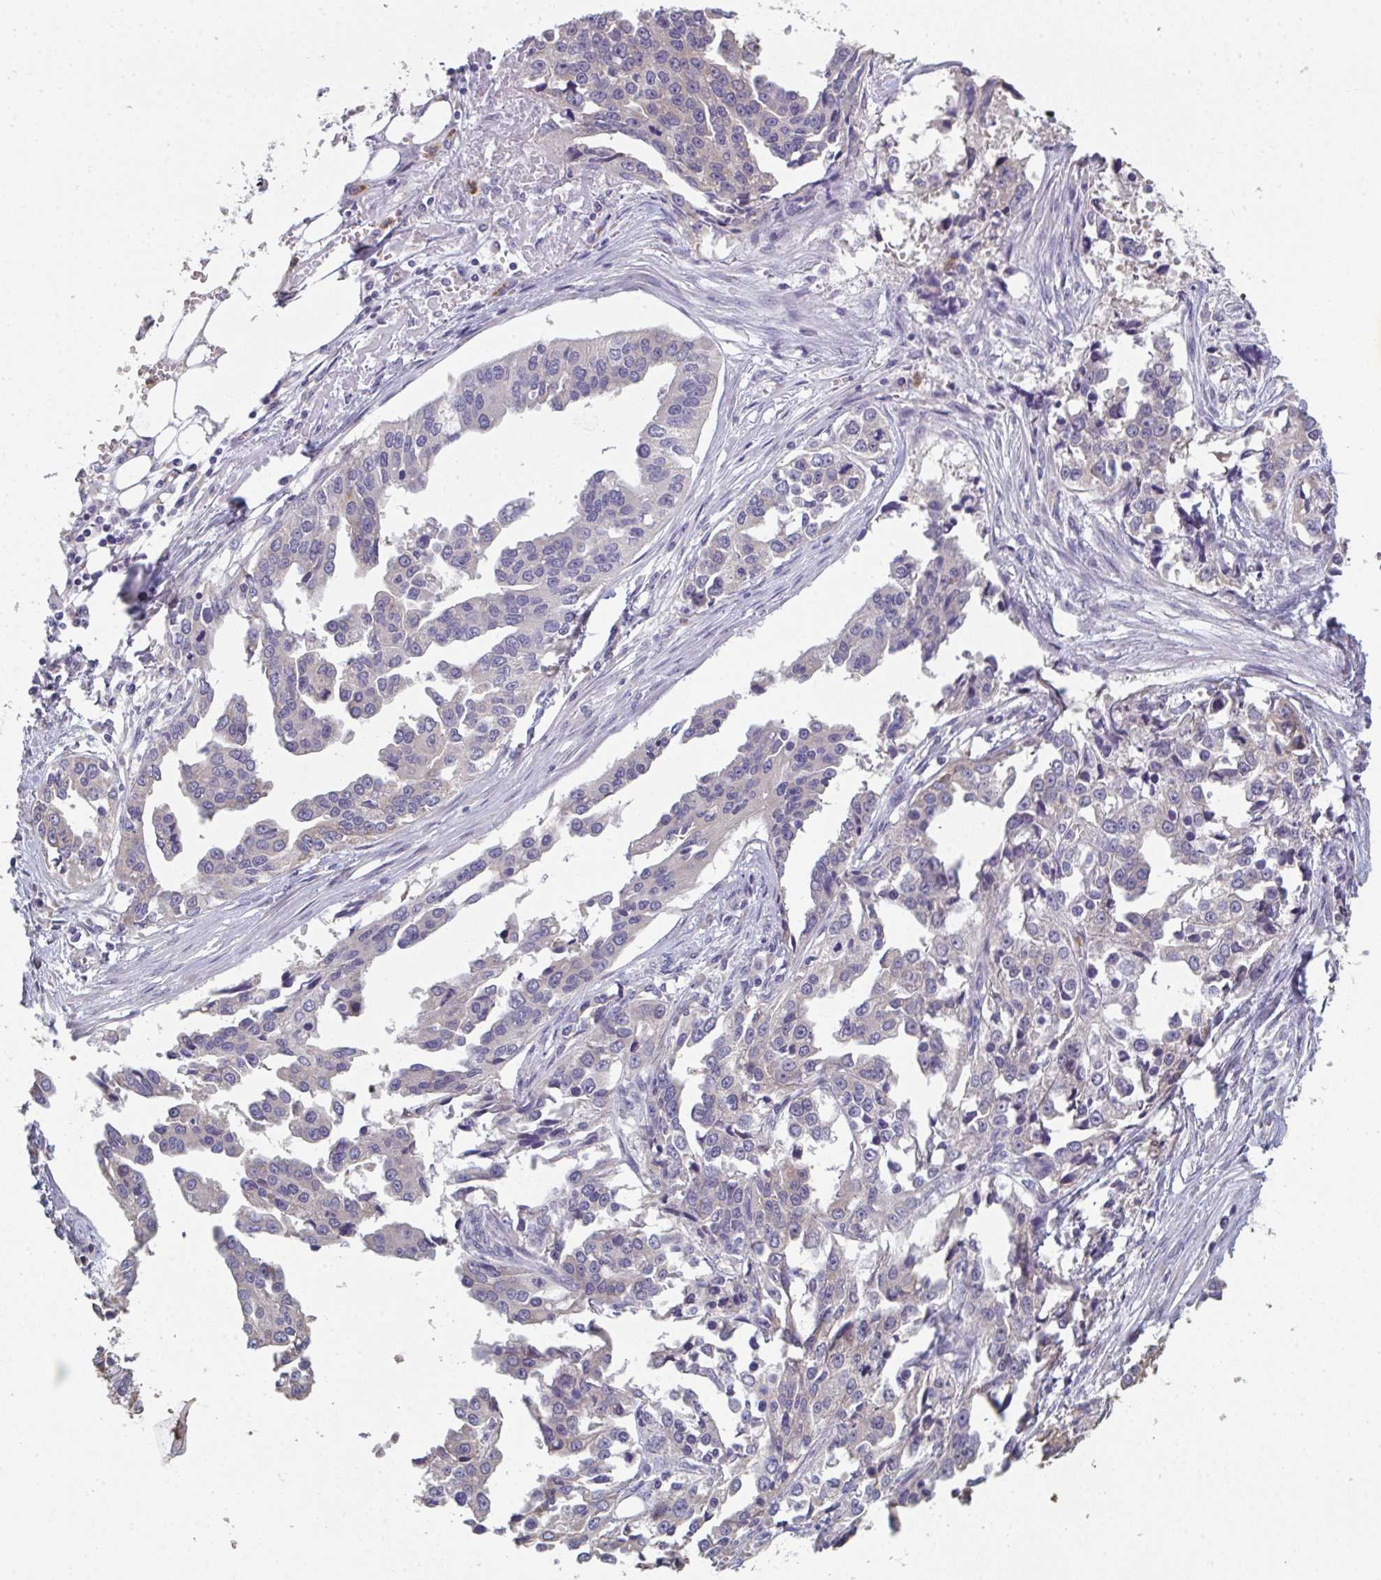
{"staining": {"intensity": "weak", "quantity": "25%-75%", "location": "cytoplasmic/membranous"}, "tissue": "ovarian cancer", "cell_type": "Tumor cells", "image_type": "cancer", "snomed": [{"axis": "morphology", "description": "Cystadenocarcinoma, serous, NOS"}, {"axis": "topography", "description": "Ovary"}], "caption": "A low amount of weak cytoplasmic/membranous staining is present in about 25%-75% of tumor cells in ovarian serous cystadenocarcinoma tissue.", "gene": "RIOK1", "patient": {"sex": "female", "age": 75}}